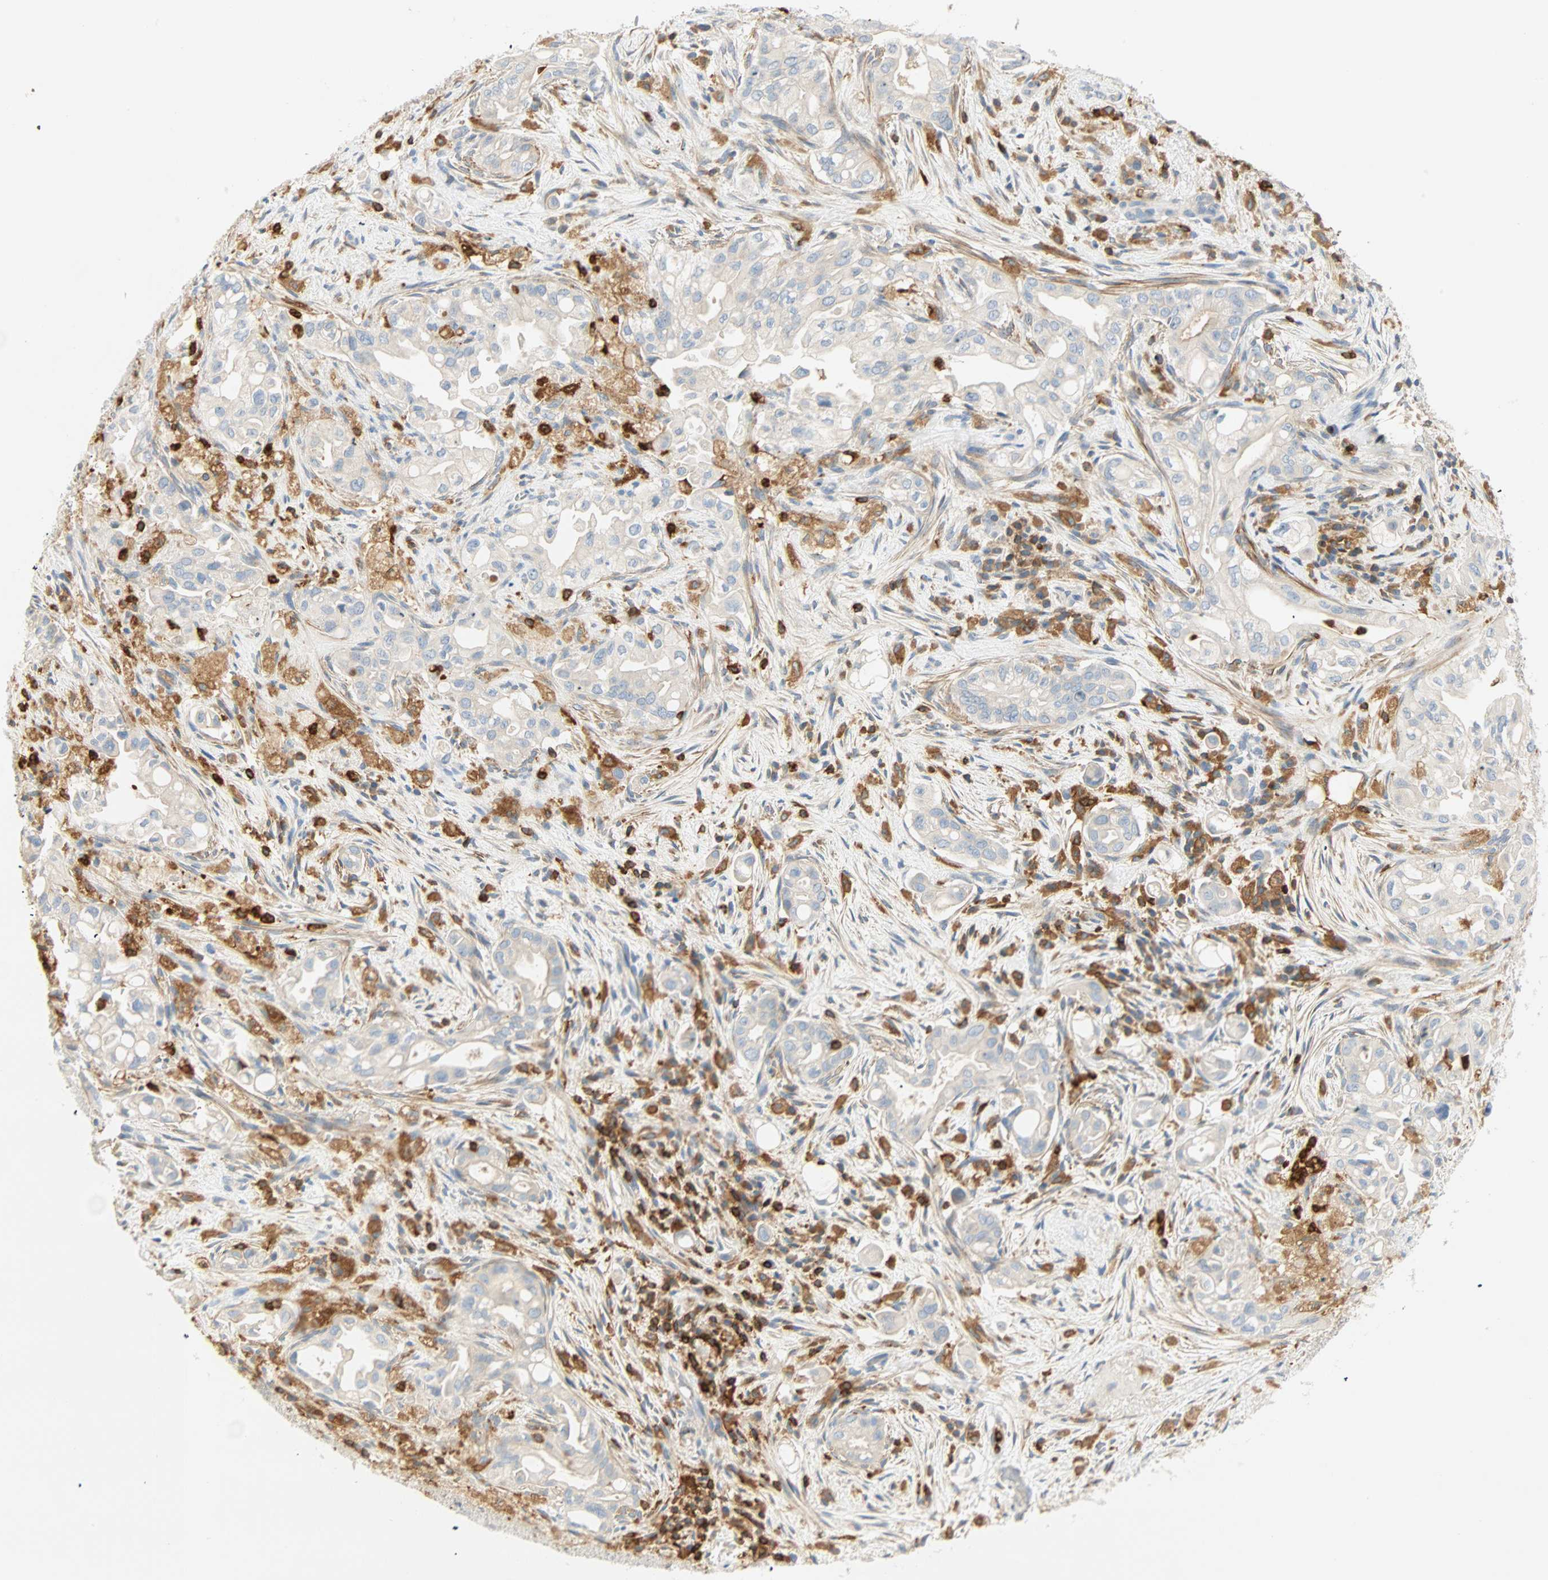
{"staining": {"intensity": "negative", "quantity": "none", "location": "none"}, "tissue": "liver cancer", "cell_type": "Tumor cells", "image_type": "cancer", "snomed": [{"axis": "morphology", "description": "Cholangiocarcinoma"}, {"axis": "topography", "description": "Liver"}], "caption": "High magnification brightfield microscopy of liver cancer stained with DAB (brown) and counterstained with hematoxylin (blue): tumor cells show no significant positivity. (DAB immunohistochemistry (IHC) visualized using brightfield microscopy, high magnification).", "gene": "FMNL1", "patient": {"sex": "female", "age": 68}}